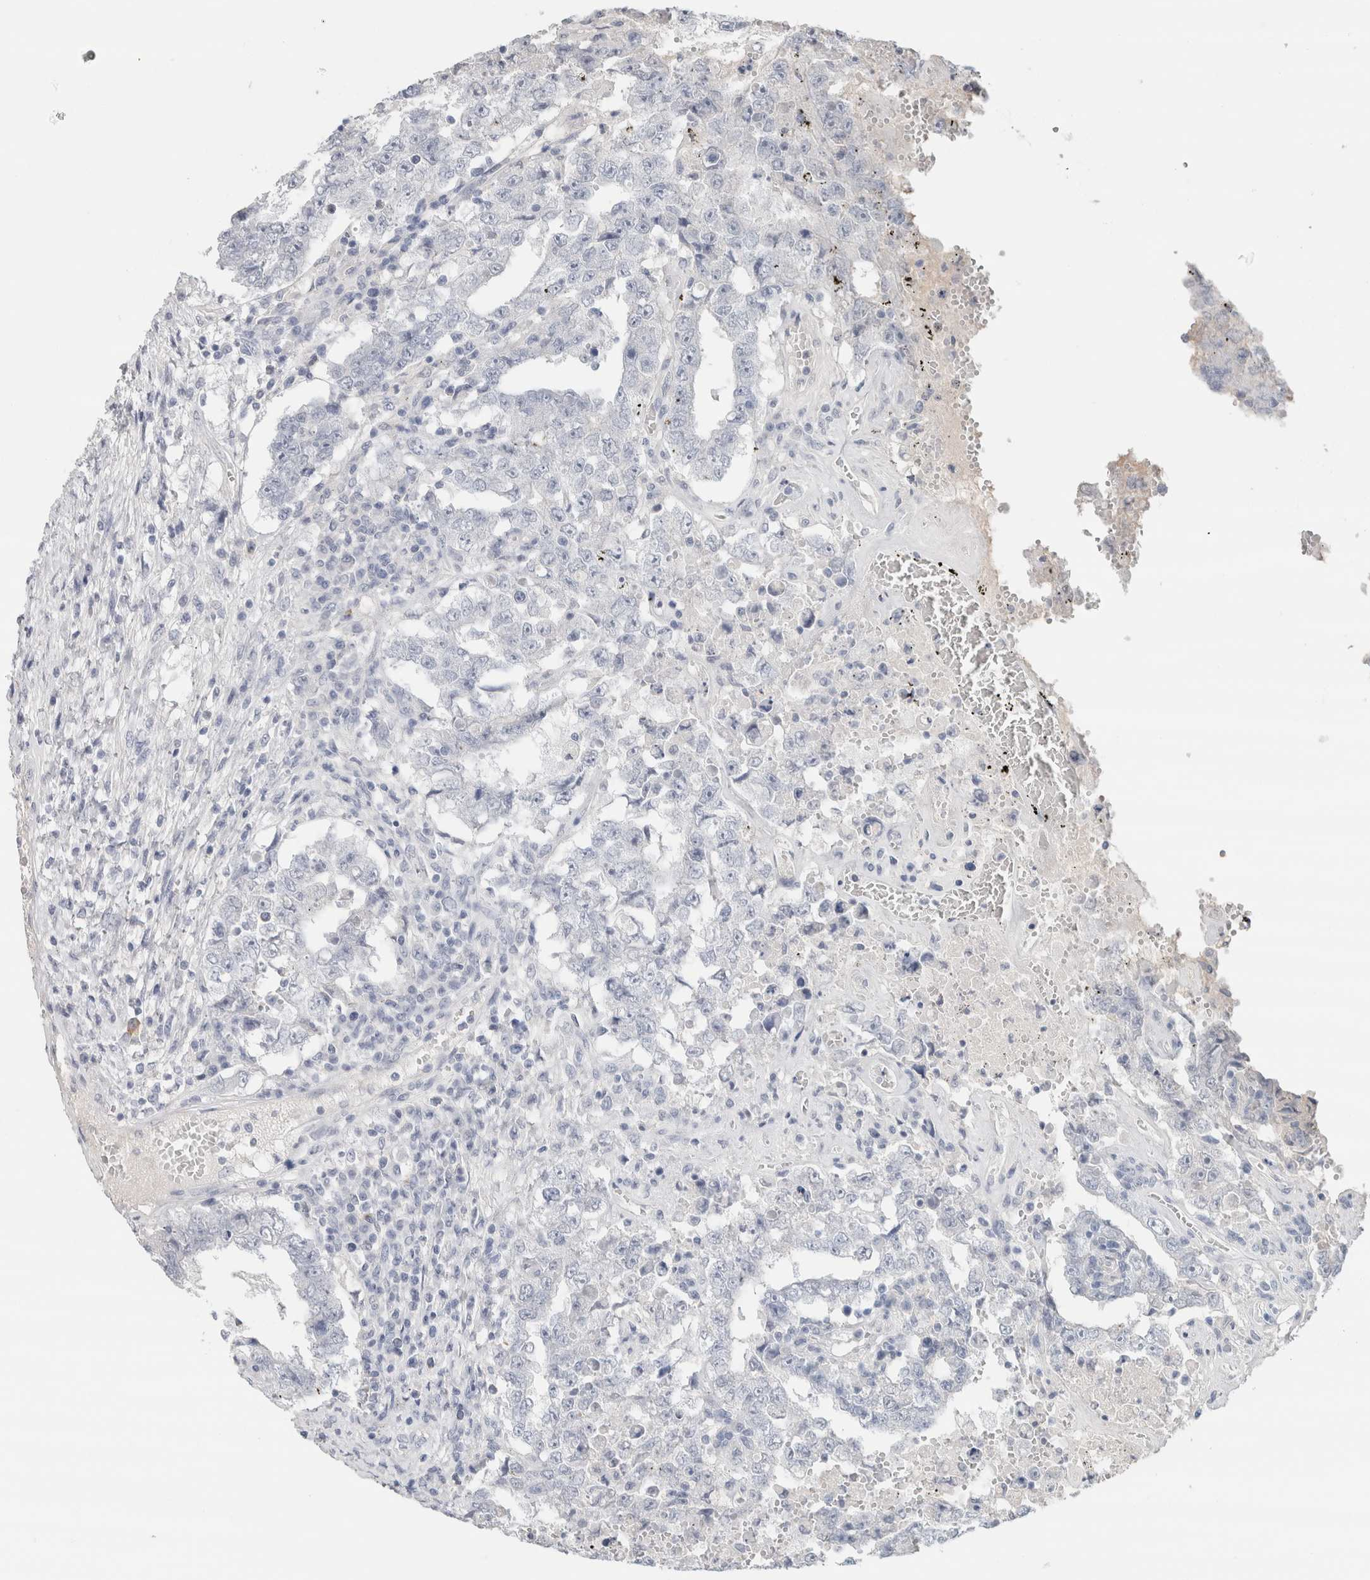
{"staining": {"intensity": "negative", "quantity": "none", "location": "none"}, "tissue": "testis cancer", "cell_type": "Tumor cells", "image_type": "cancer", "snomed": [{"axis": "morphology", "description": "Carcinoma, Embryonal, NOS"}, {"axis": "topography", "description": "Testis"}], "caption": "High power microscopy micrograph of an IHC photomicrograph of testis cancer, revealing no significant positivity in tumor cells.", "gene": "IL6", "patient": {"sex": "male", "age": 26}}